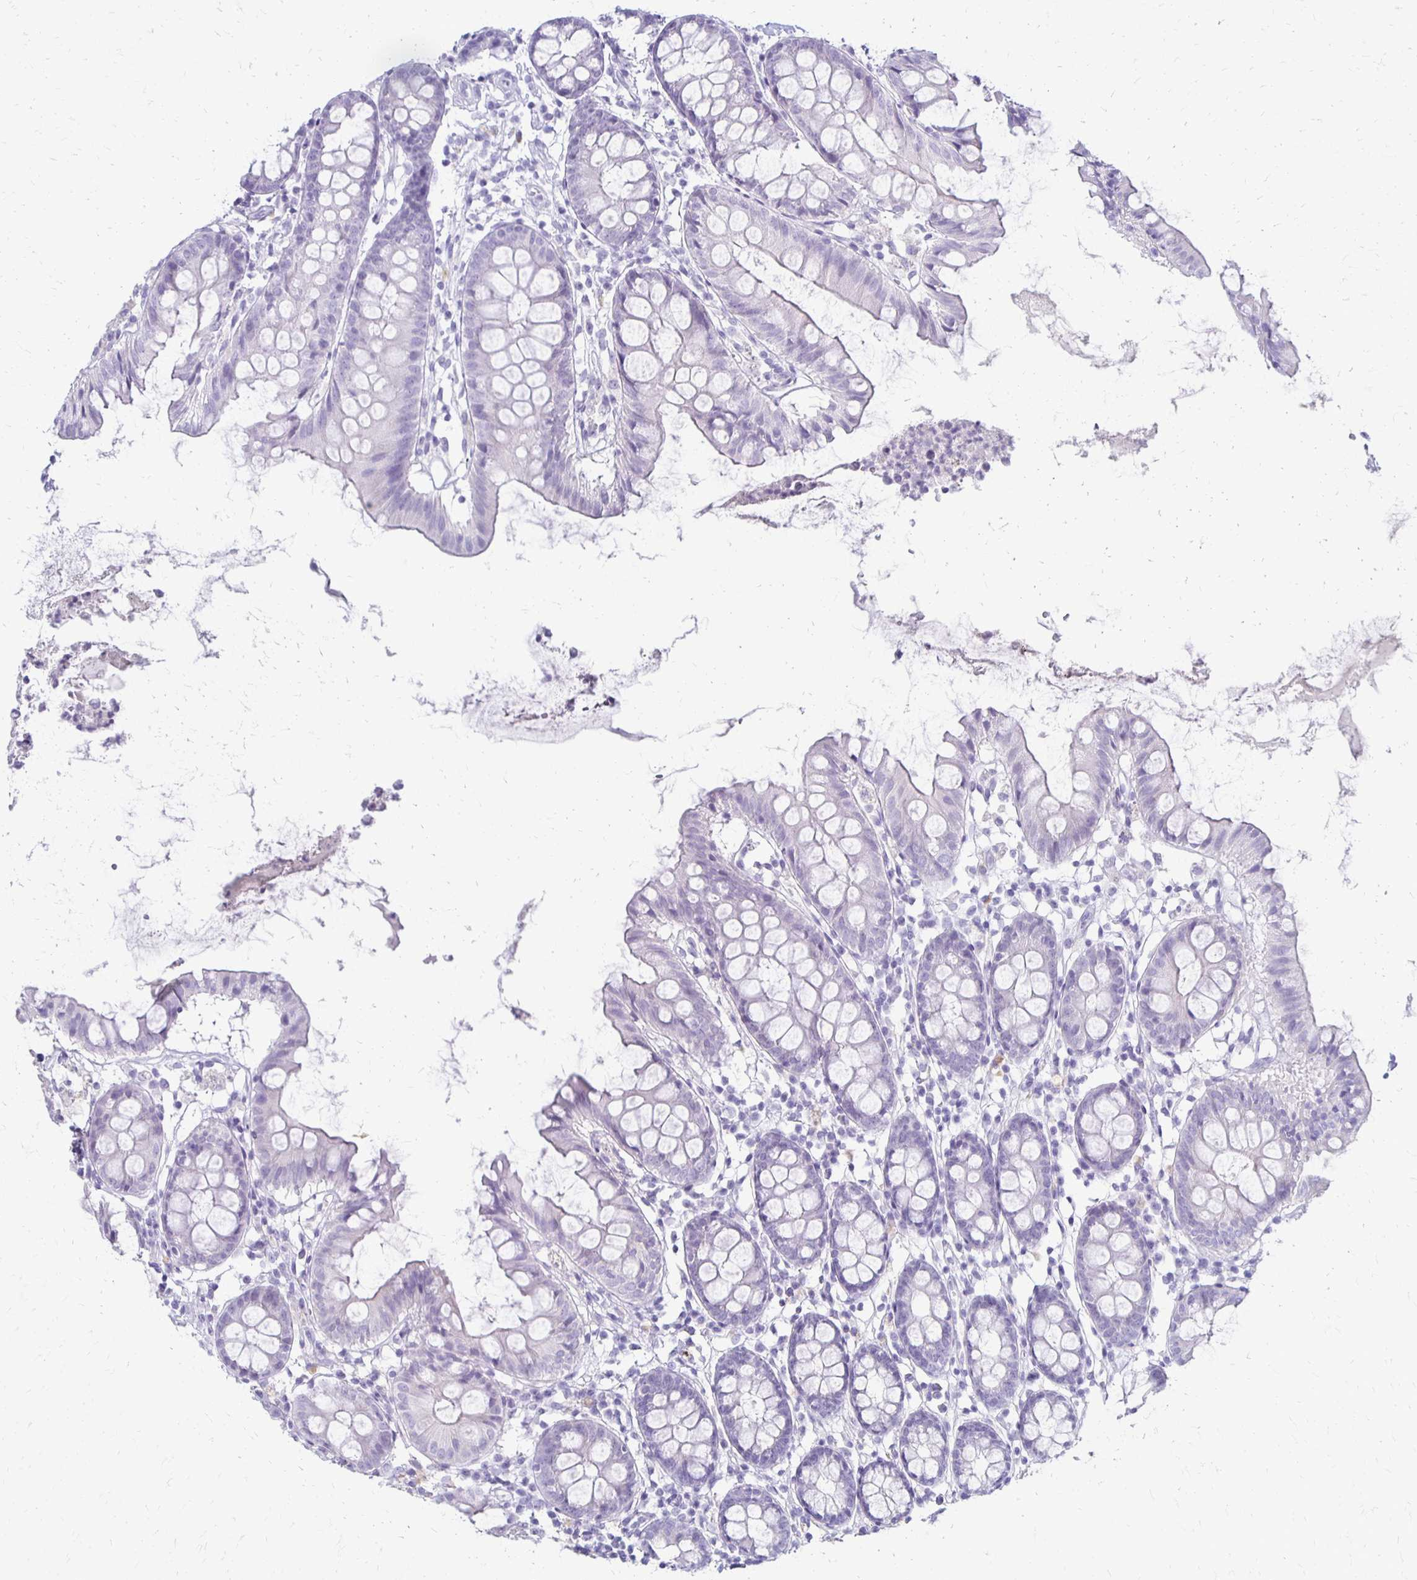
{"staining": {"intensity": "negative", "quantity": "none", "location": "none"}, "tissue": "colon", "cell_type": "Endothelial cells", "image_type": "normal", "snomed": [{"axis": "morphology", "description": "Normal tissue, NOS"}, {"axis": "topography", "description": "Colon"}], "caption": "High power microscopy micrograph of an IHC image of unremarkable colon, revealing no significant staining in endothelial cells.", "gene": "RYR1", "patient": {"sex": "female", "age": 84}}